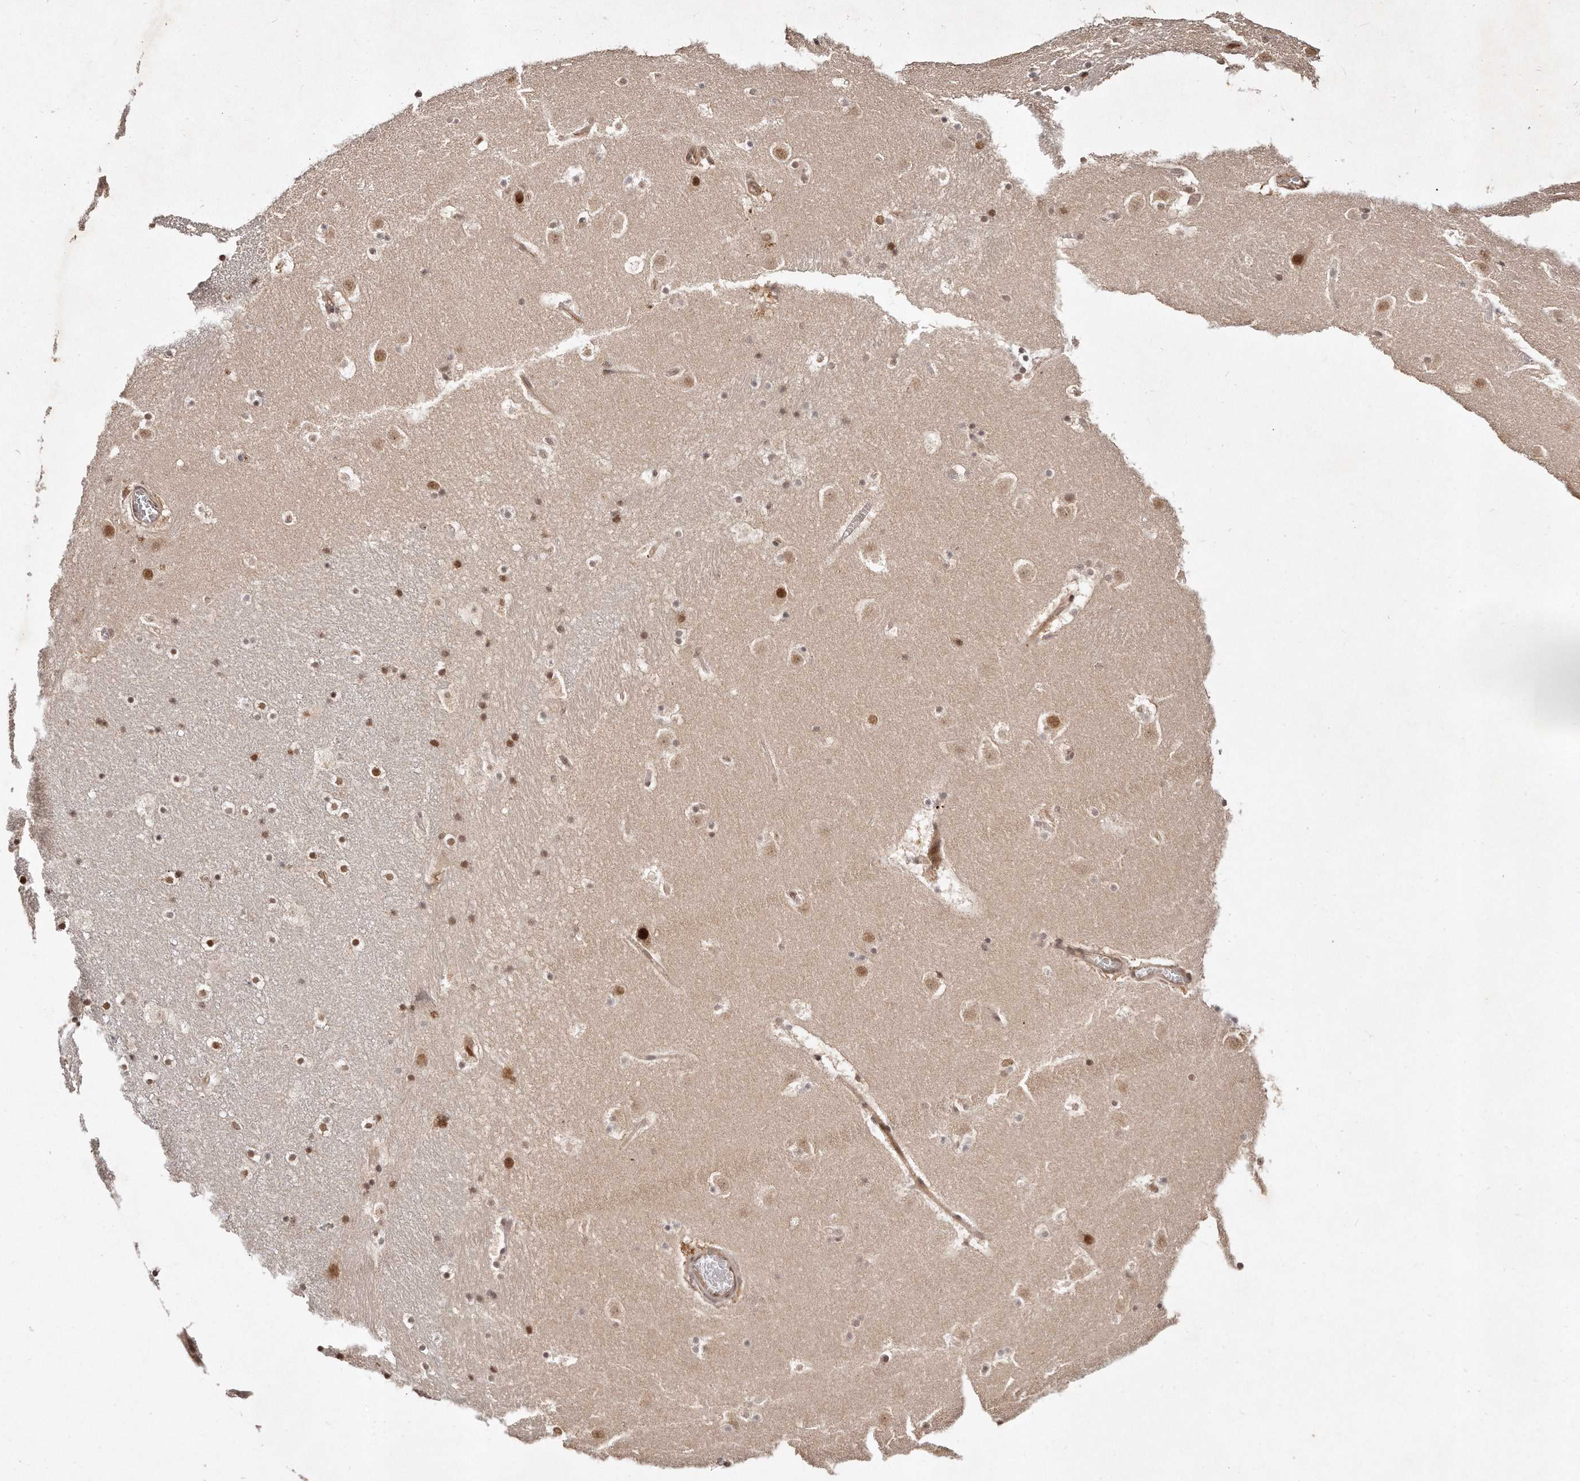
{"staining": {"intensity": "moderate", "quantity": ">75%", "location": "nuclear"}, "tissue": "caudate", "cell_type": "Glial cells", "image_type": "normal", "snomed": [{"axis": "morphology", "description": "Normal tissue, NOS"}, {"axis": "topography", "description": "Lateral ventricle wall"}], "caption": "Protein analysis of normal caudate reveals moderate nuclear expression in approximately >75% of glial cells. (DAB (3,3'-diaminobenzidine) IHC, brown staining for protein, blue staining for nuclei).", "gene": "SOX4", "patient": {"sex": "male", "age": 45}}